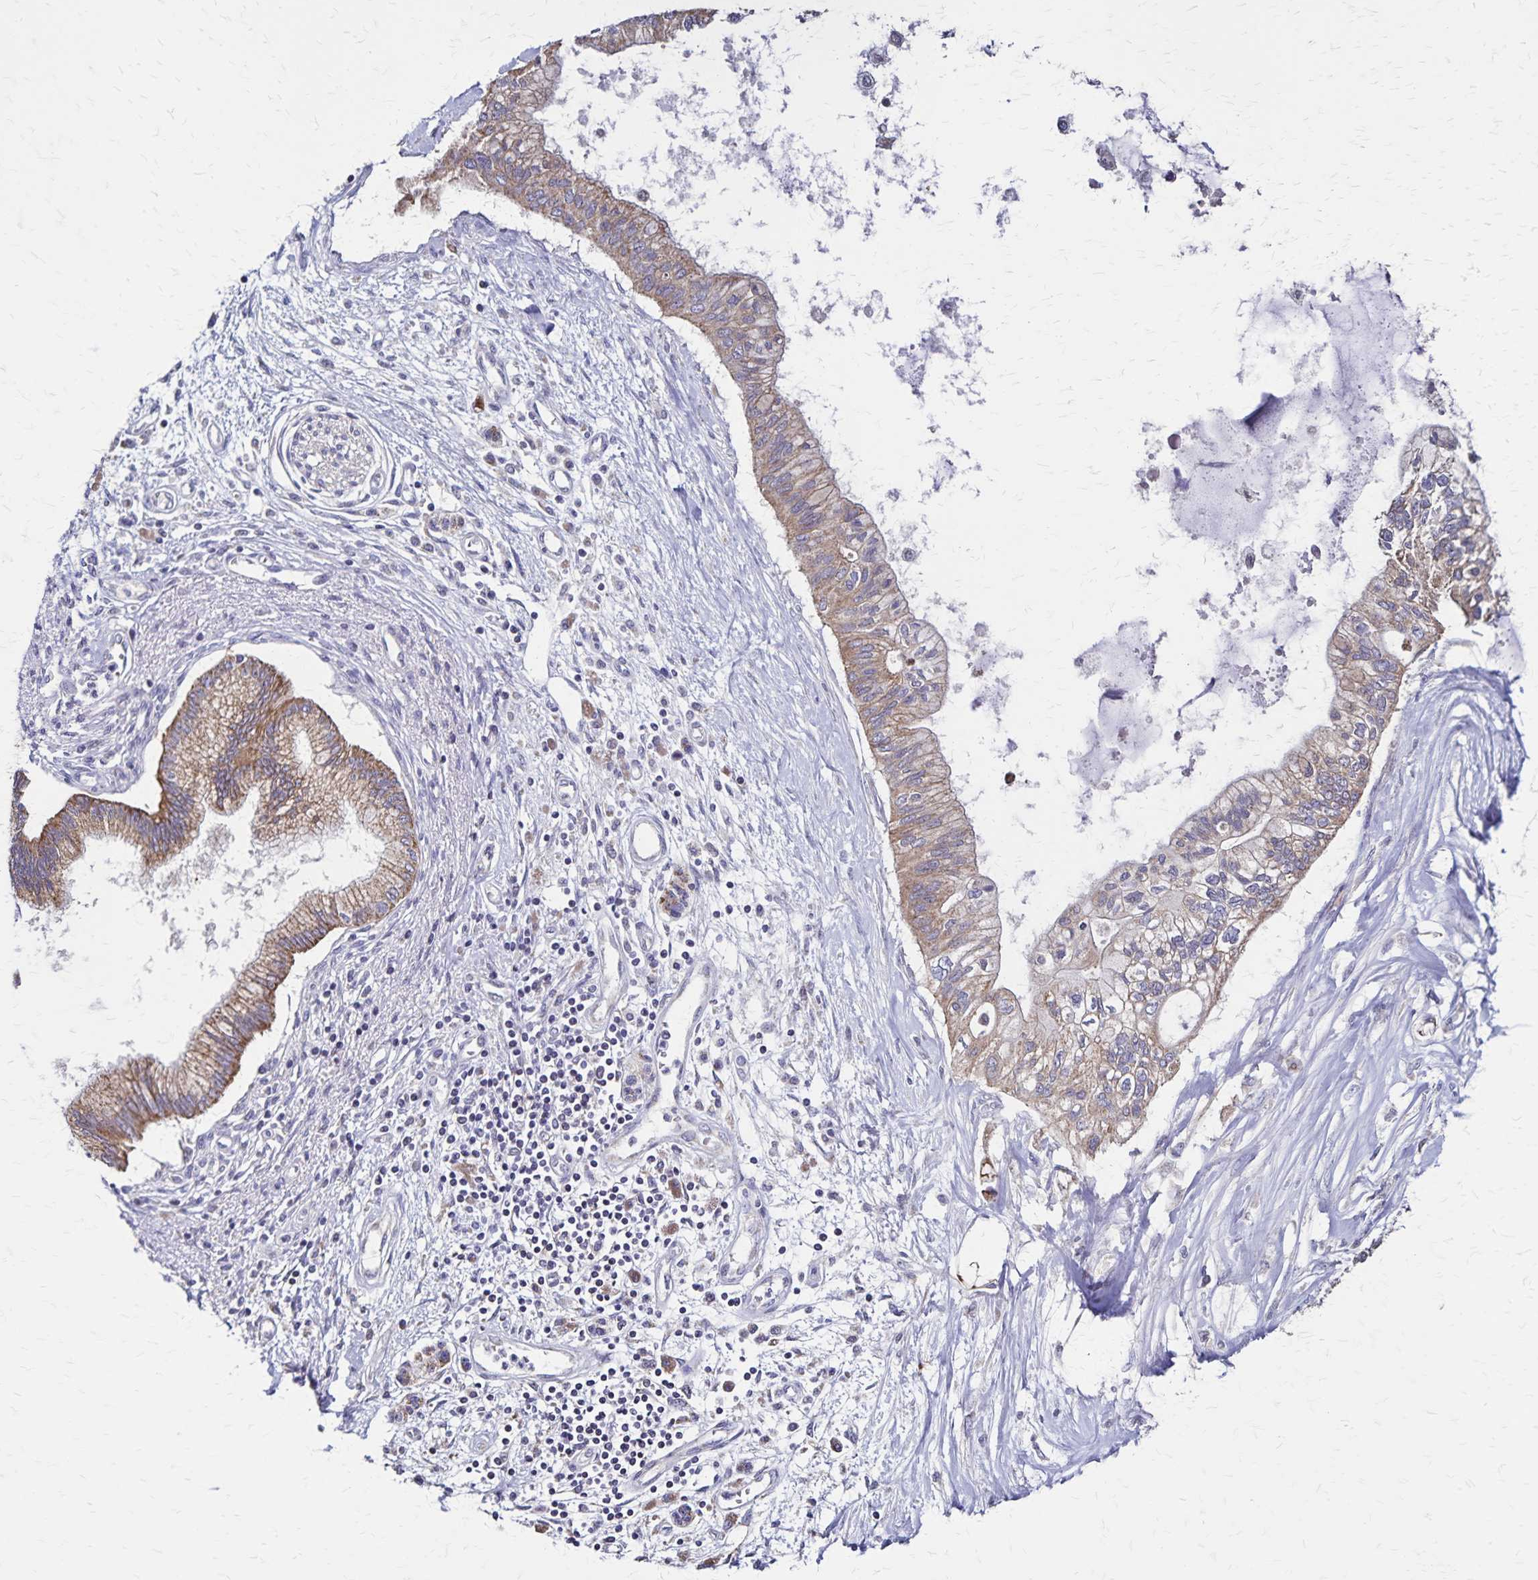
{"staining": {"intensity": "weak", "quantity": ">75%", "location": "cytoplasmic/membranous"}, "tissue": "pancreatic cancer", "cell_type": "Tumor cells", "image_type": "cancer", "snomed": [{"axis": "morphology", "description": "Adenocarcinoma, NOS"}, {"axis": "topography", "description": "Pancreas"}], "caption": "DAB immunohistochemical staining of pancreatic cancer shows weak cytoplasmic/membranous protein positivity in about >75% of tumor cells. Immunohistochemistry stains the protein in brown and the nuclei are stained blue.", "gene": "NFS1", "patient": {"sex": "female", "age": 77}}